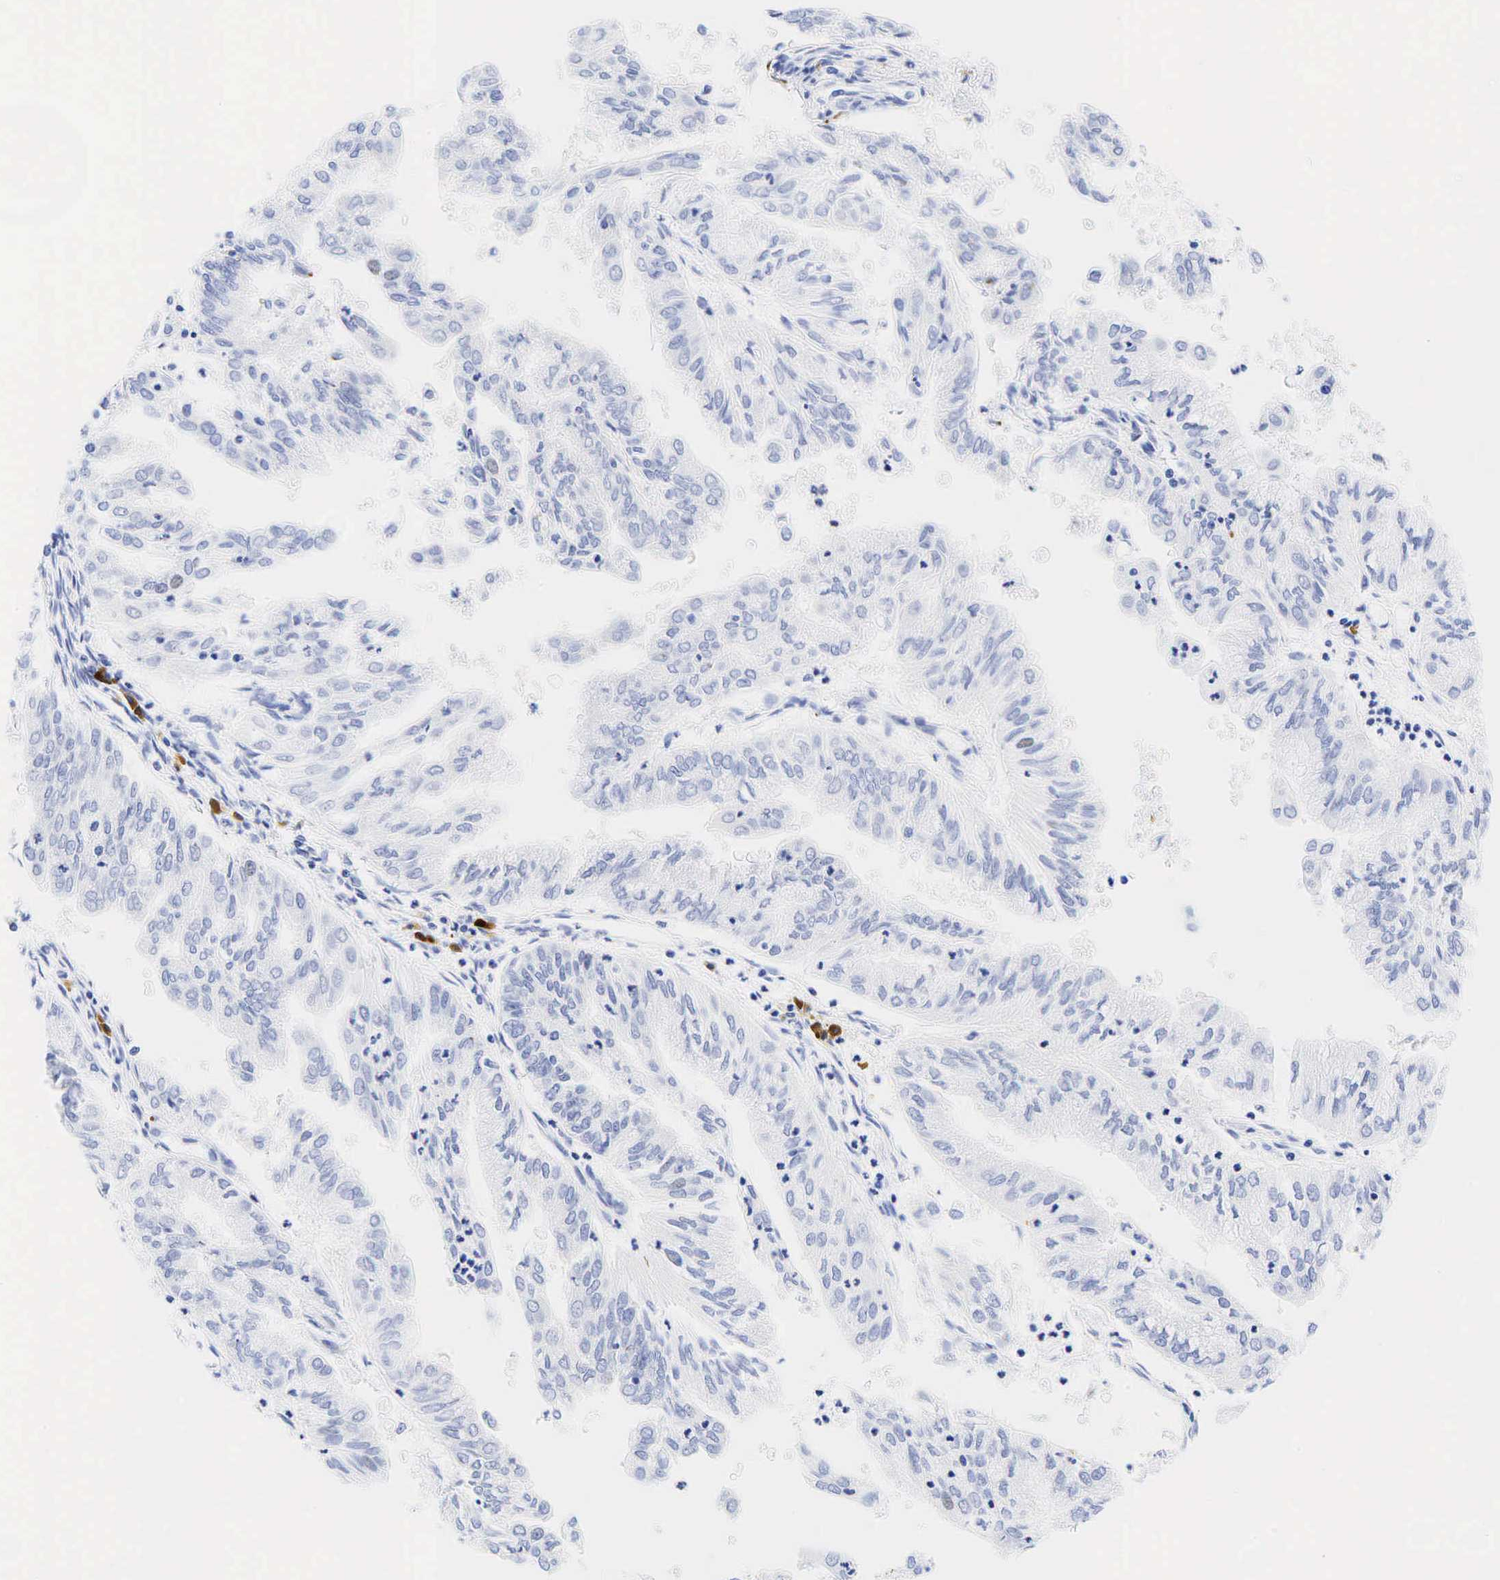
{"staining": {"intensity": "negative", "quantity": "none", "location": "none"}, "tissue": "endometrial cancer", "cell_type": "Tumor cells", "image_type": "cancer", "snomed": [{"axis": "morphology", "description": "Adenocarcinoma, NOS"}, {"axis": "topography", "description": "Endometrium"}], "caption": "Tumor cells show no significant protein expression in adenocarcinoma (endometrial). The staining was performed using DAB (3,3'-diaminobenzidine) to visualize the protein expression in brown, while the nuclei were stained in blue with hematoxylin (Magnification: 20x).", "gene": "CD79A", "patient": {"sex": "female", "age": 79}}